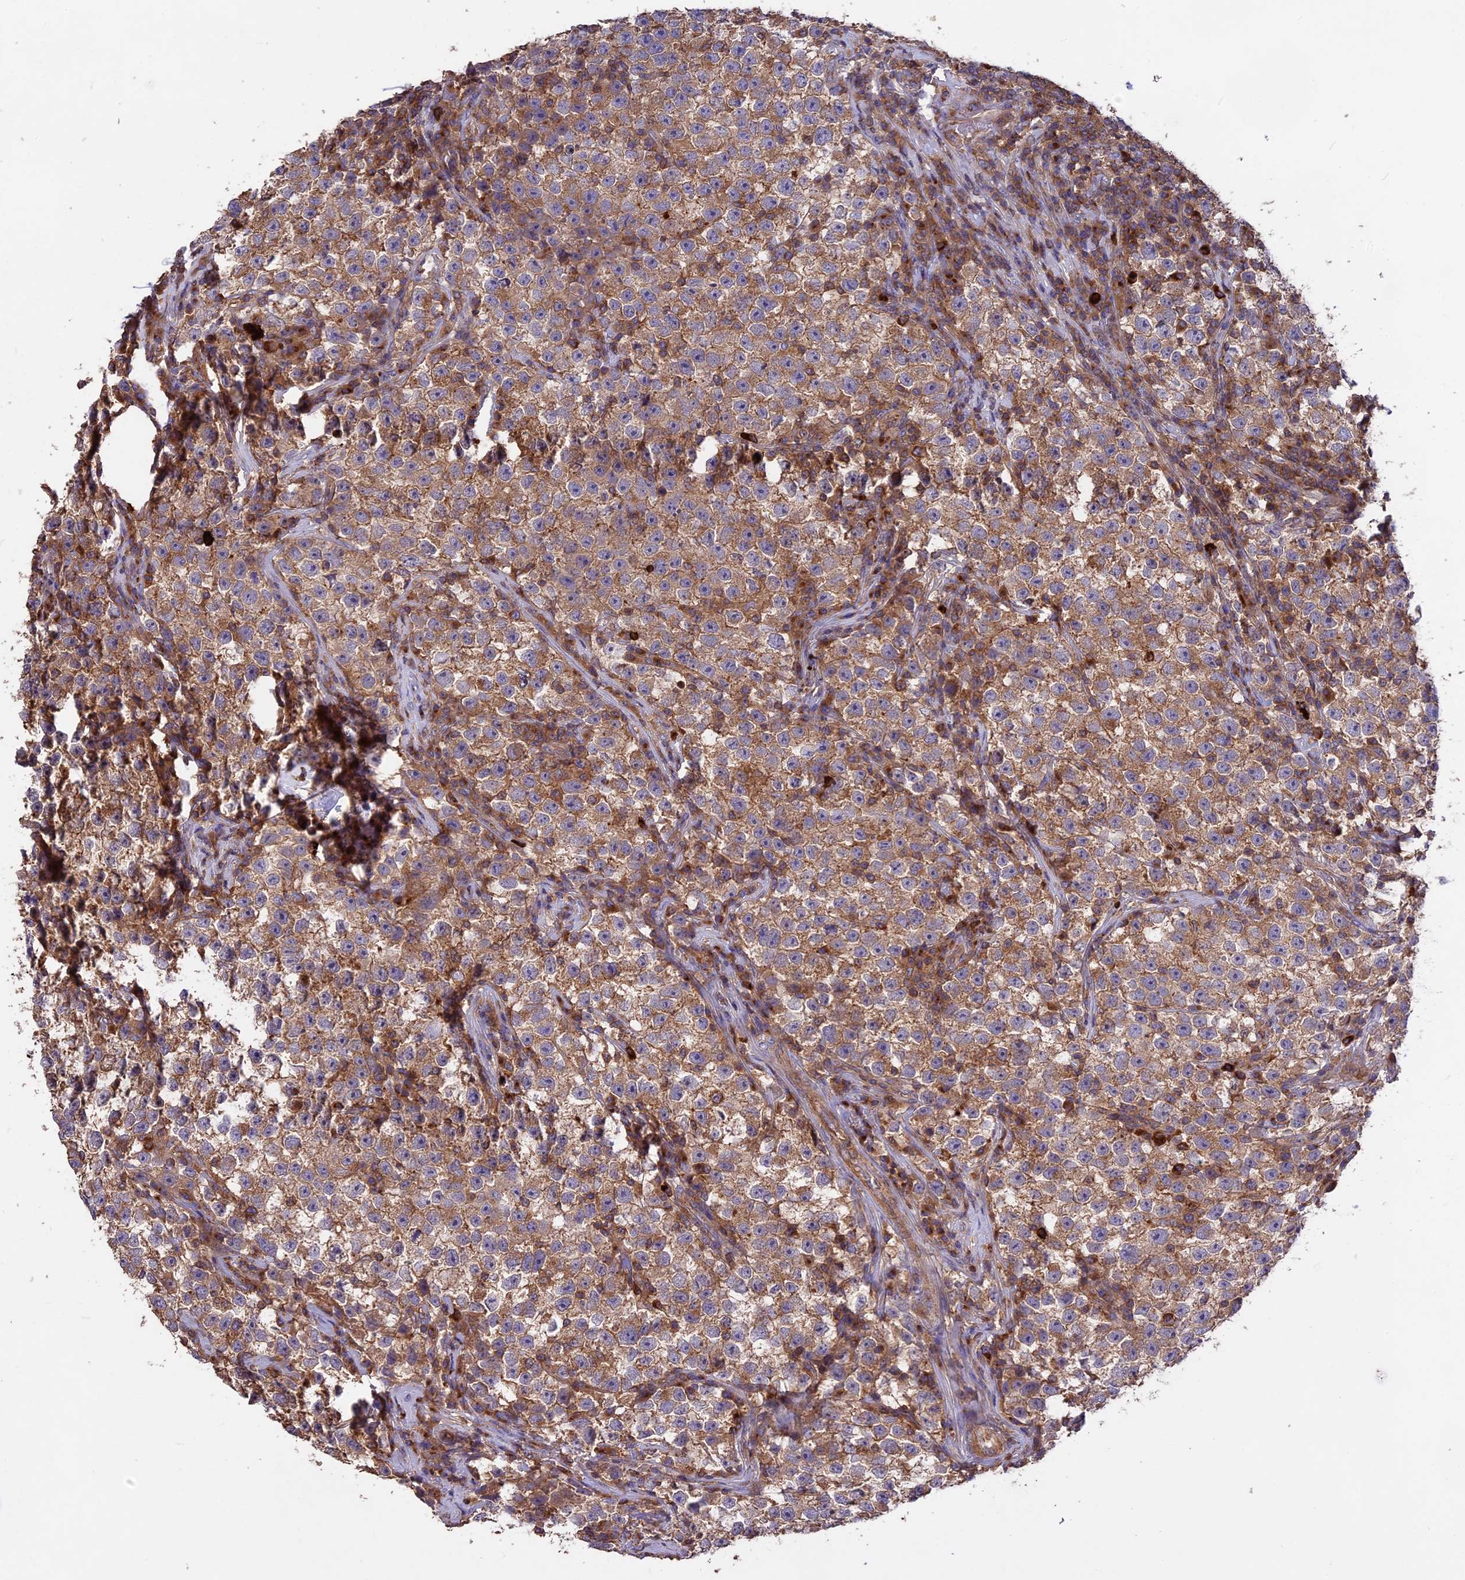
{"staining": {"intensity": "moderate", "quantity": ">75%", "location": "cytoplasmic/membranous"}, "tissue": "testis cancer", "cell_type": "Tumor cells", "image_type": "cancer", "snomed": [{"axis": "morphology", "description": "Seminoma, NOS"}, {"axis": "topography", "description": "Testis"}], "caption": "Immunohistochemistry (IHC) staining of testis cancer (seminoma), which shows medium levels of moderate cytoplasmic/membranous expression in approximately >75% of tumor cells indicating moderate cytoplasmic/membranous protein positivity. The staining was performed using DAB (brown) for protein detection and nuclei were counterstained in hematoxylin (blue).", "gene": "NUDT8", "patient": {"sex": "male", "age": 22}}